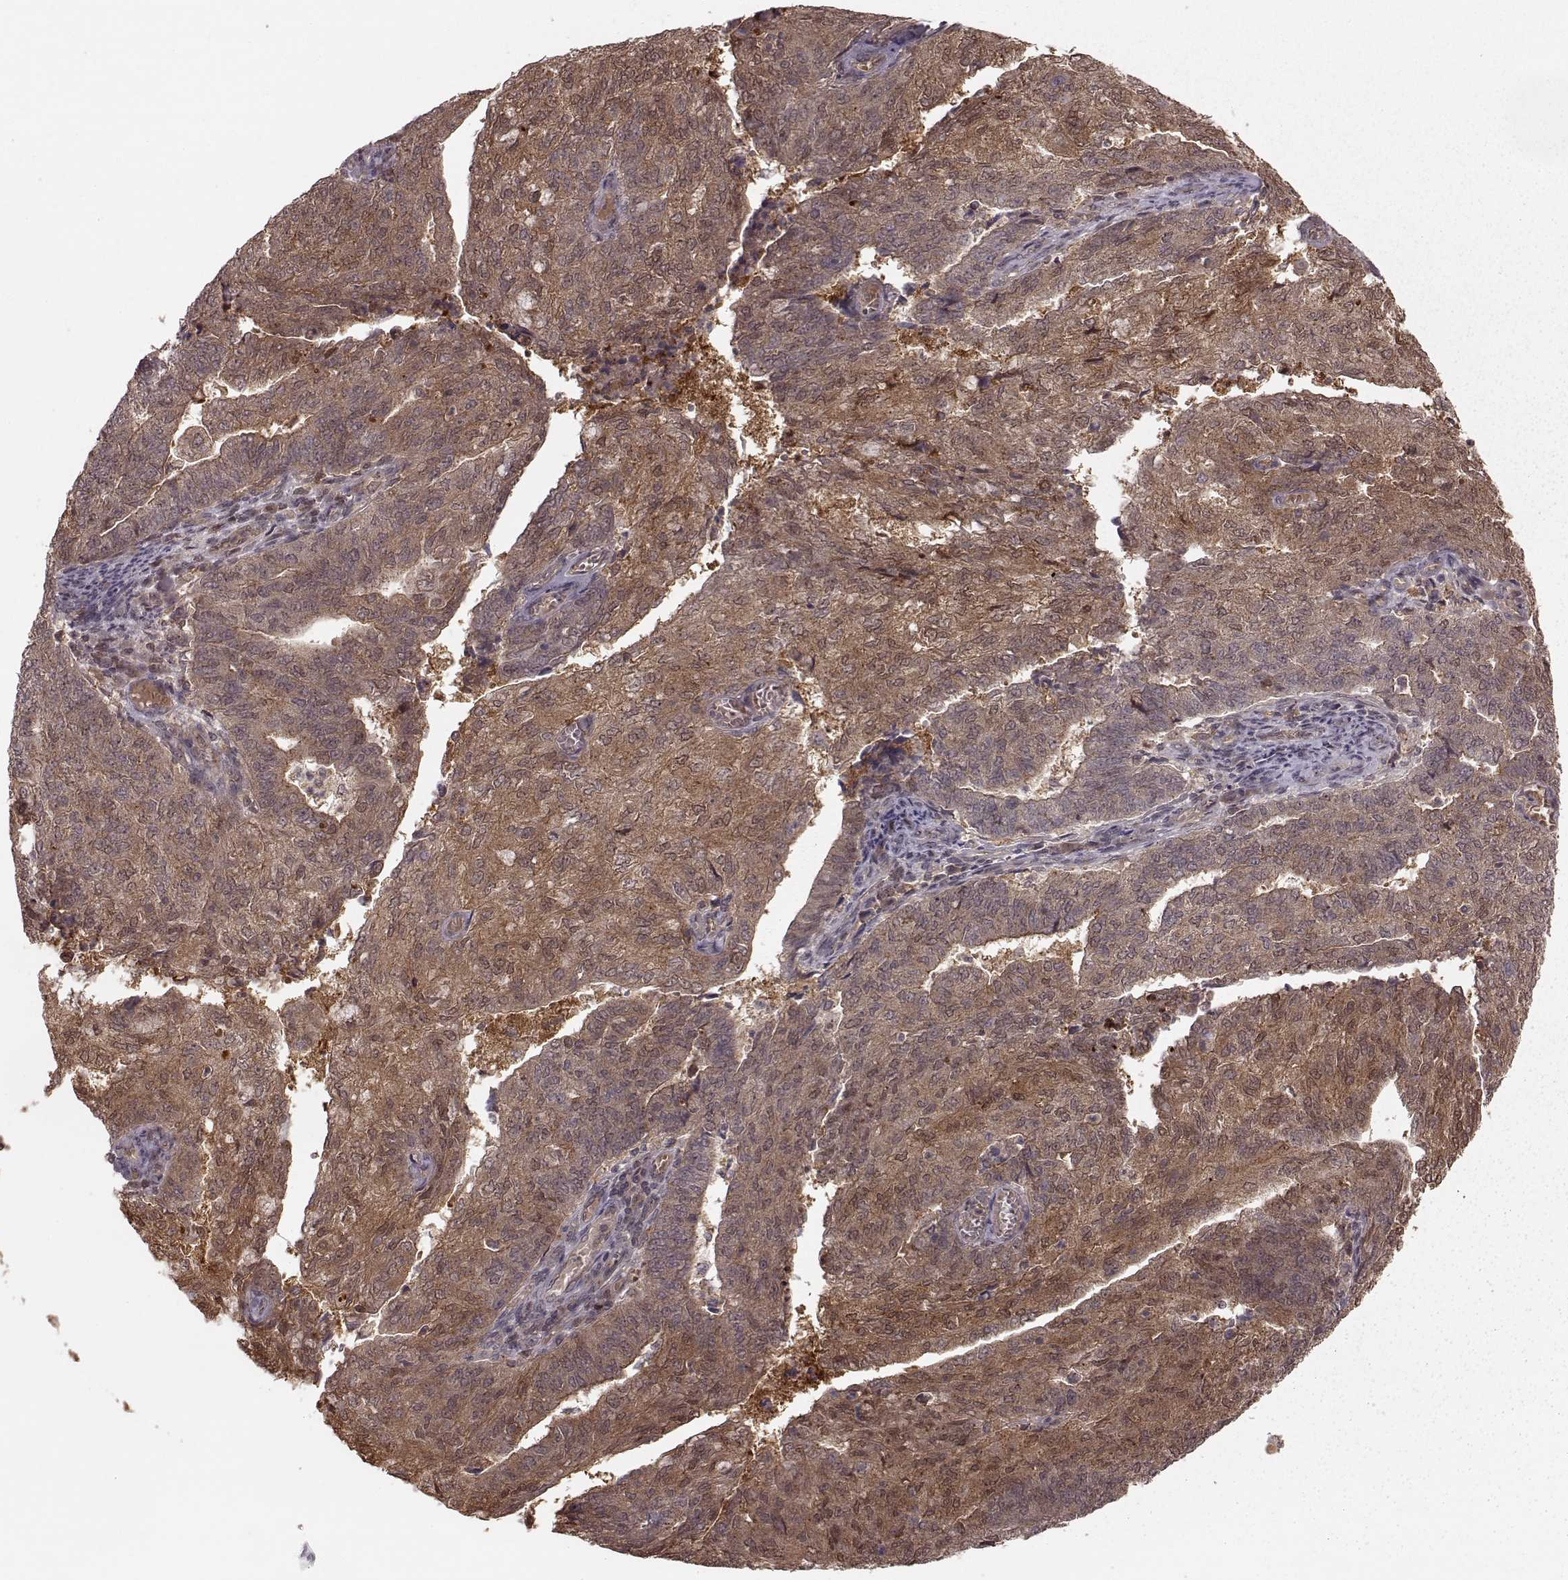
{"staining": {"intensity": "moderate", "quantity": "25%-75%", "location": "cytoplasmic/membranous"}, "tissue": "endometrial cancer", "cell_type": "Tumor cells", "image_type": "cancer", "snomed": [{"axis": "morphology", "description": "Adenocarcinoma, NOS"}, {"axis": "topography", "description": "Endometrium"}], "caption": "Immunohistochemistry (IHC) (DAB) staining of adenocarcinoma (endometrial) shows moderate cytoplasmic/membranous protein staining in approximately 25%-75% of tumor cells. (DAB (3,3'-diaminobenzidine) IHC, brown staining for protein, blue staining for nuclei).", "gene": "GSS", "patient": {"sex": "female", "age": 82}}